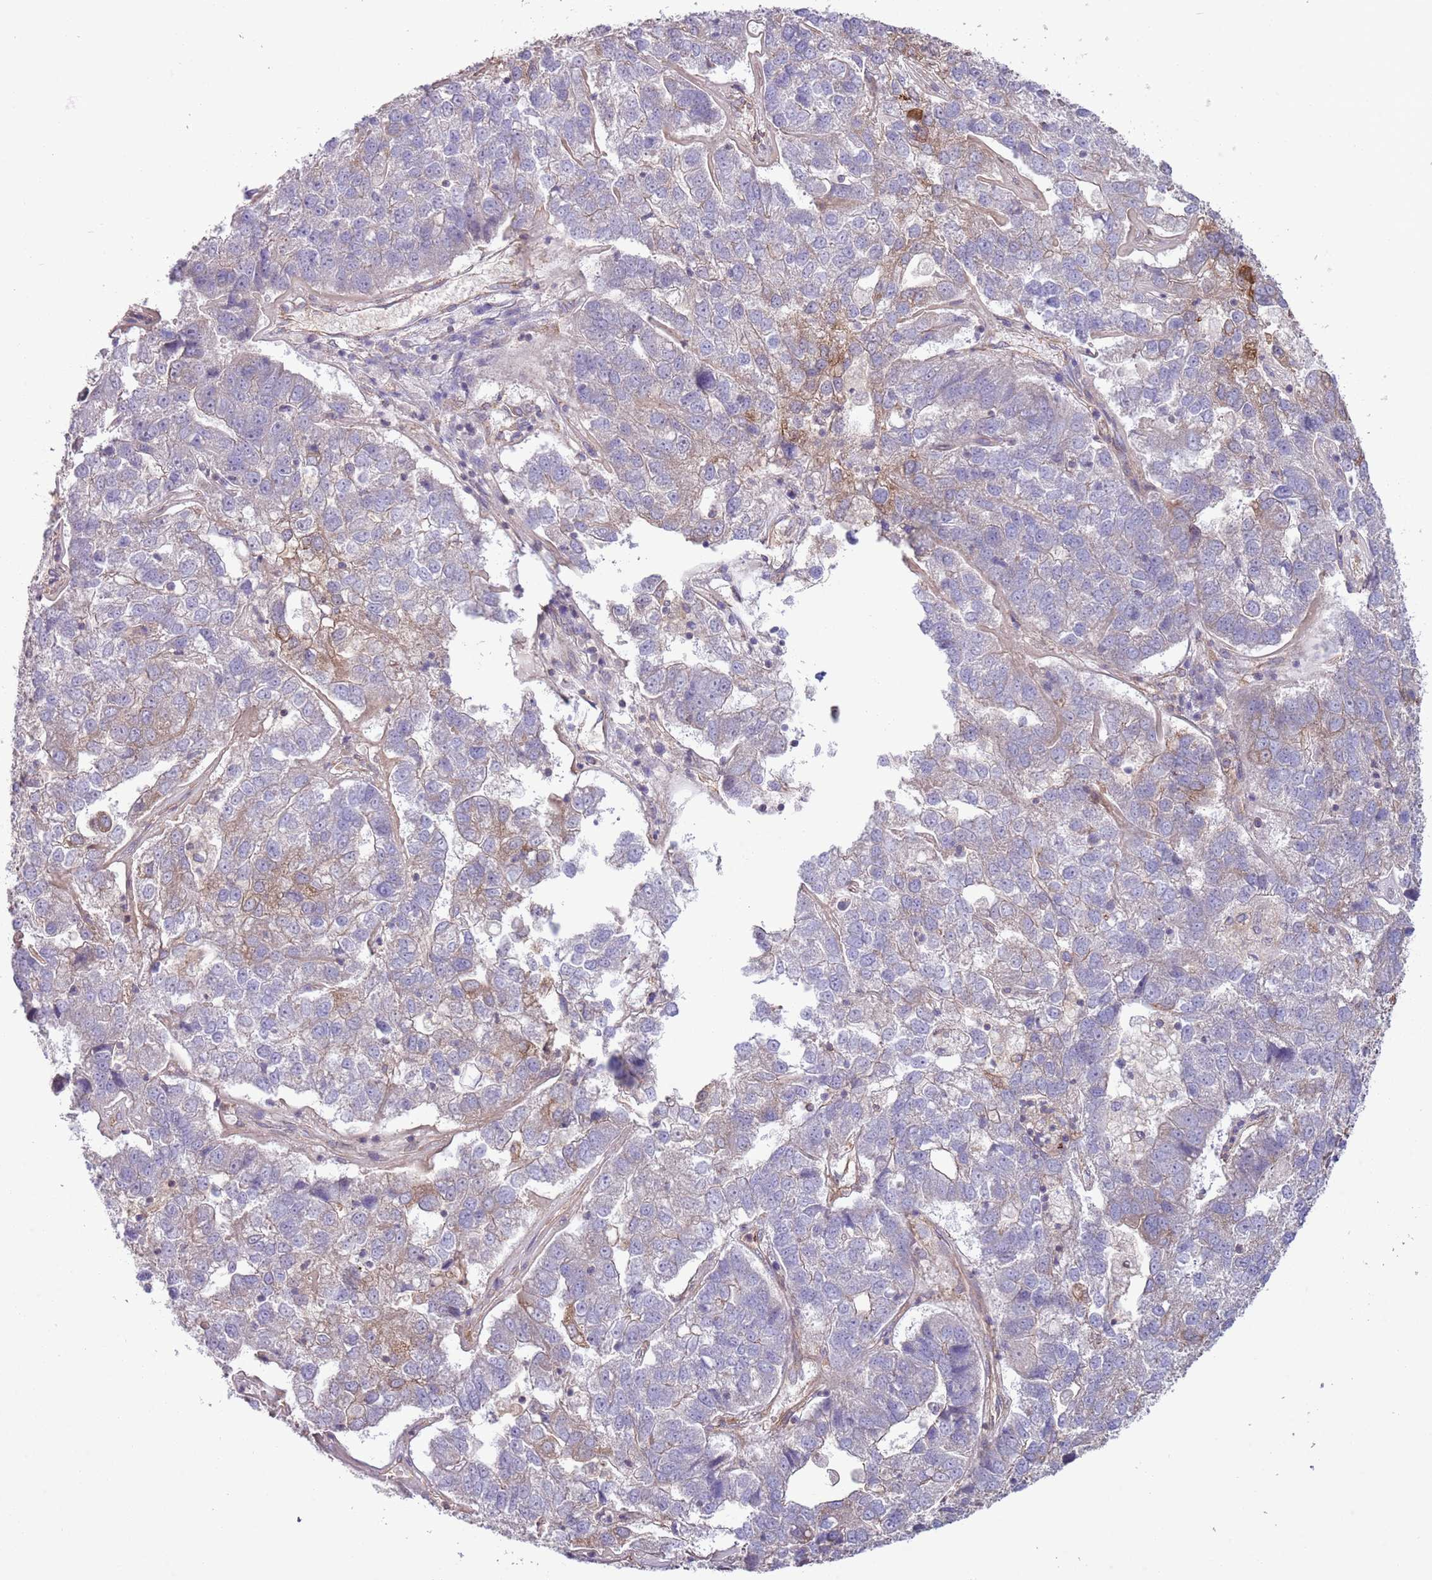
{"staining": {"intensity": "moderate", "quantity": "<25%", "location": "cytoplasmic/membranous"}, "tissue": "pancreatic cancer", "cell_type": "Tumor cells", "image_type": "cancer", "snomed": [{"axis": "morphology", "description": "Adenocarcinoma, NOS"}, {"axis": "topography", "description": "Pancreas"}], "caption": "This micrograph shows pancreatic cancer stained with immunohistochemistry to label a protein in brown. The cytoplasmic/membranous of tumor cells show moderate positivity for the protein. Nuclei are counter-stained blue.", "gene": "LPIN2", "patient": {"sex": "female", "age": 61}}